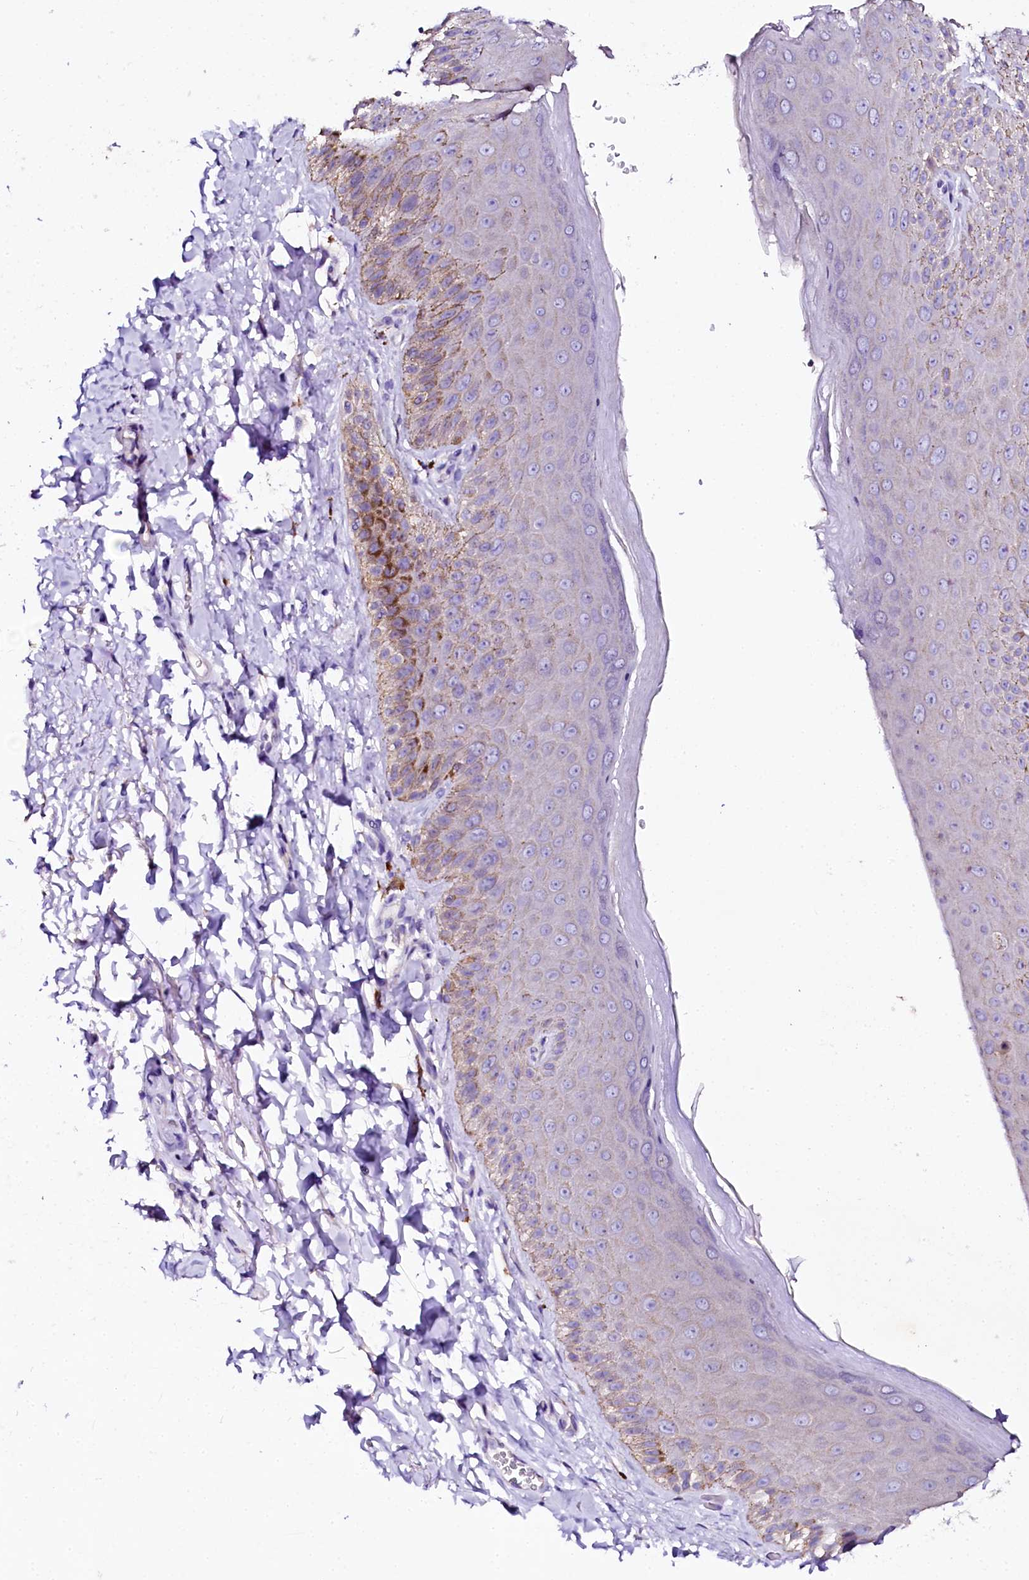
{"staining": {"intensity": "moderate", "quantity": "<25%", "location": "cytoplasmic/membranous"}, "tissue": "skin", "cell_type": "Epidermal cells", "image_type": "normal", "snomed": [{"axis": "morphology", "description": "Normal tissue, NOS"}, {"axis": "topography", "description": "Anal"}], "caption": "Epidermal cells reveal low levels of moderate cytoplasmic/membranous expression in about <25% of cells in unremarkable skin. The staining was performed using DAB (3,3'-diaminobenzidine) to visualize the protein expression in brown, while the nuclei were stained in blue with hematoxylin (Magnification: 20x).", "gene": "NAA16", "patient": {"sex": "male", "age": 44}}